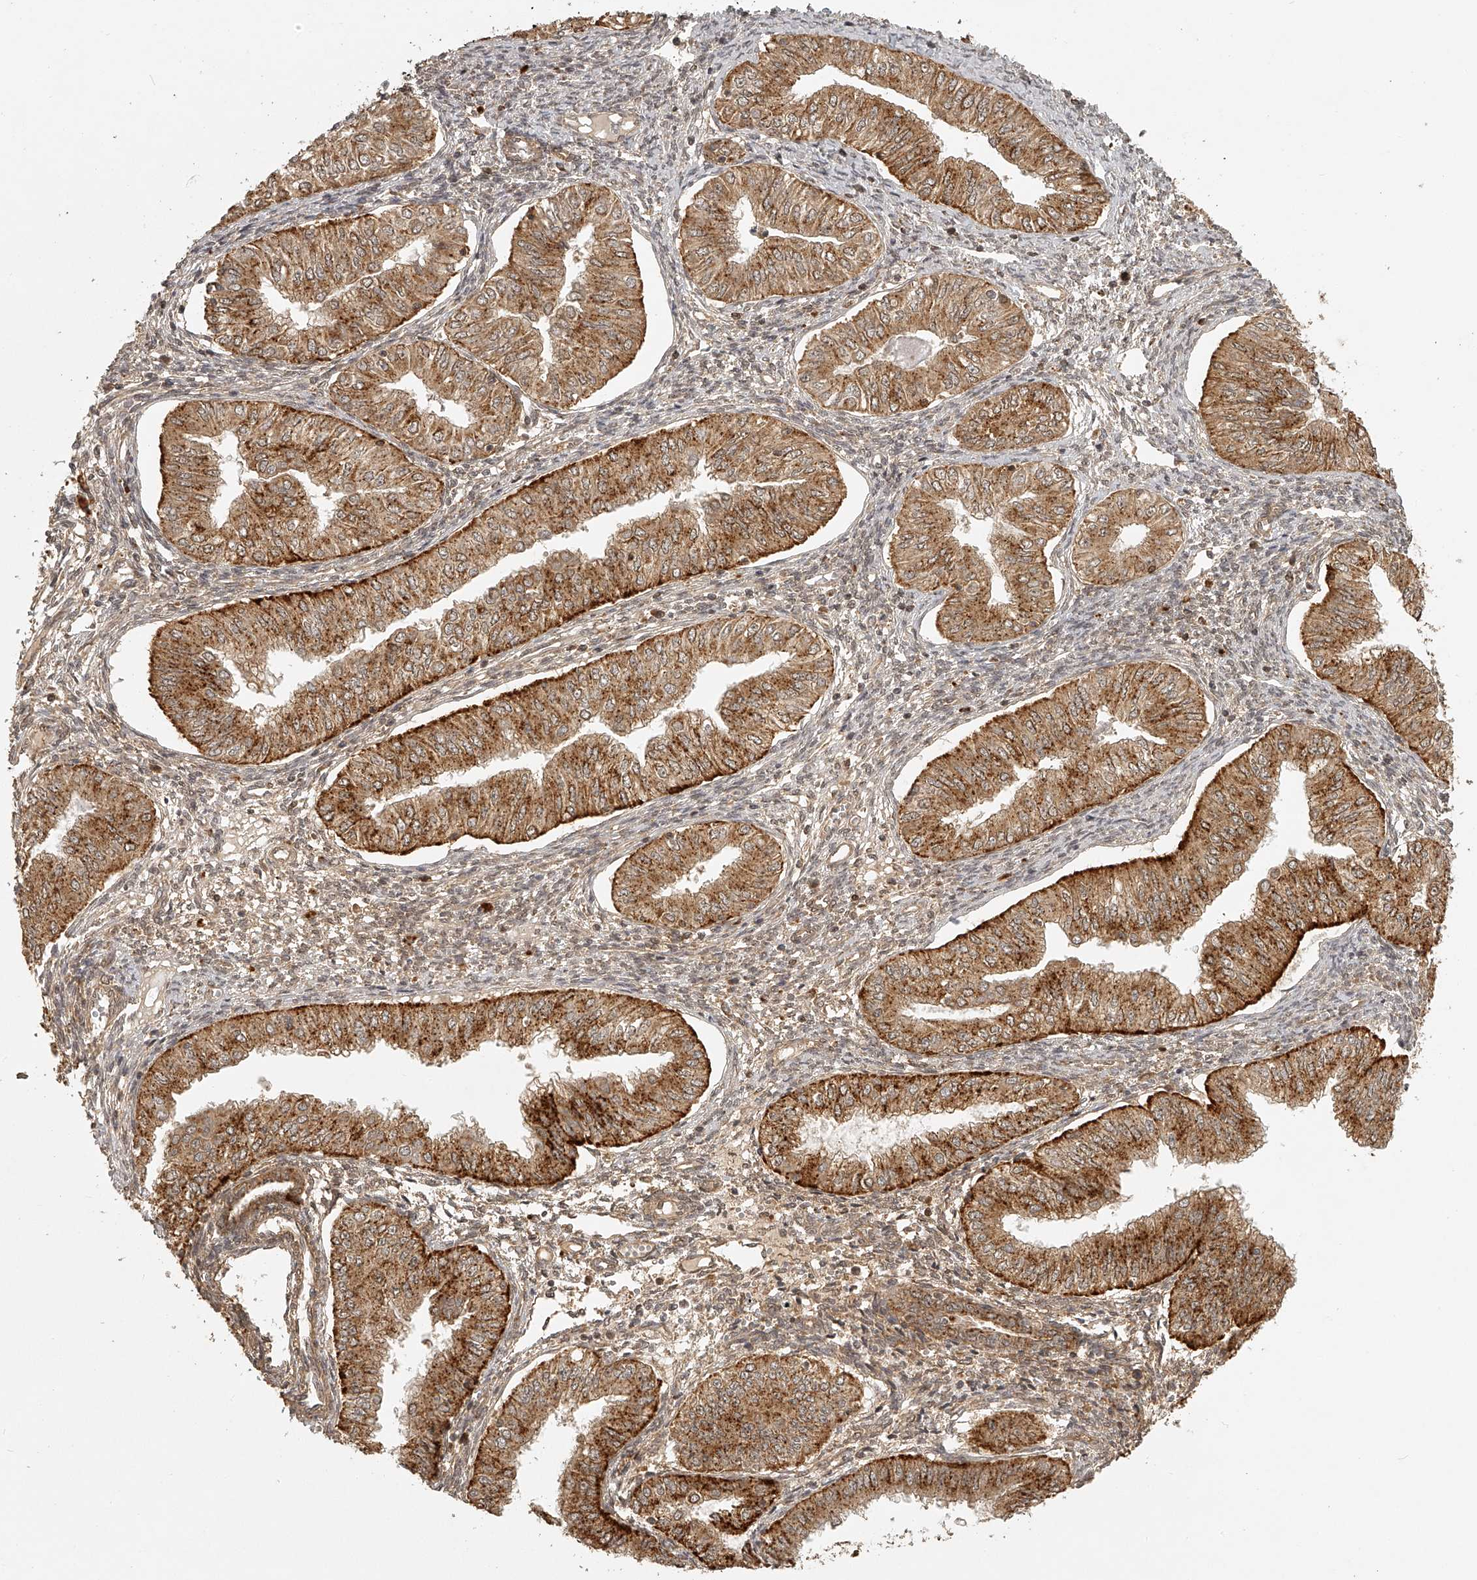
{"staining": {"intensity": "strong", "quantity": ">75%", "location": "cytoplasmic/membranous"}, "tissue": "endometrial cancer", "cell_type": "Tumor cells", "image_type": "cancer", "snomed": [{"axis": "morphology", "description": "Normal tissue, NOS"}, {"axis": "morphology", "description": "Adenocarcinoma, NOS"}, {"axis": "topography", "description": "Endometrium"}], "caption": "Brown immunohistochemical staining in human adenocarcinoma (endometrial) displays strong cytoplasmic/membranous positivity in about >75% of tumor cells. The protein is shown in brown color, while the nuclei are stained blue.", "gene": "BCL2L11", "patient": {"sex": "female", "age": 53}}